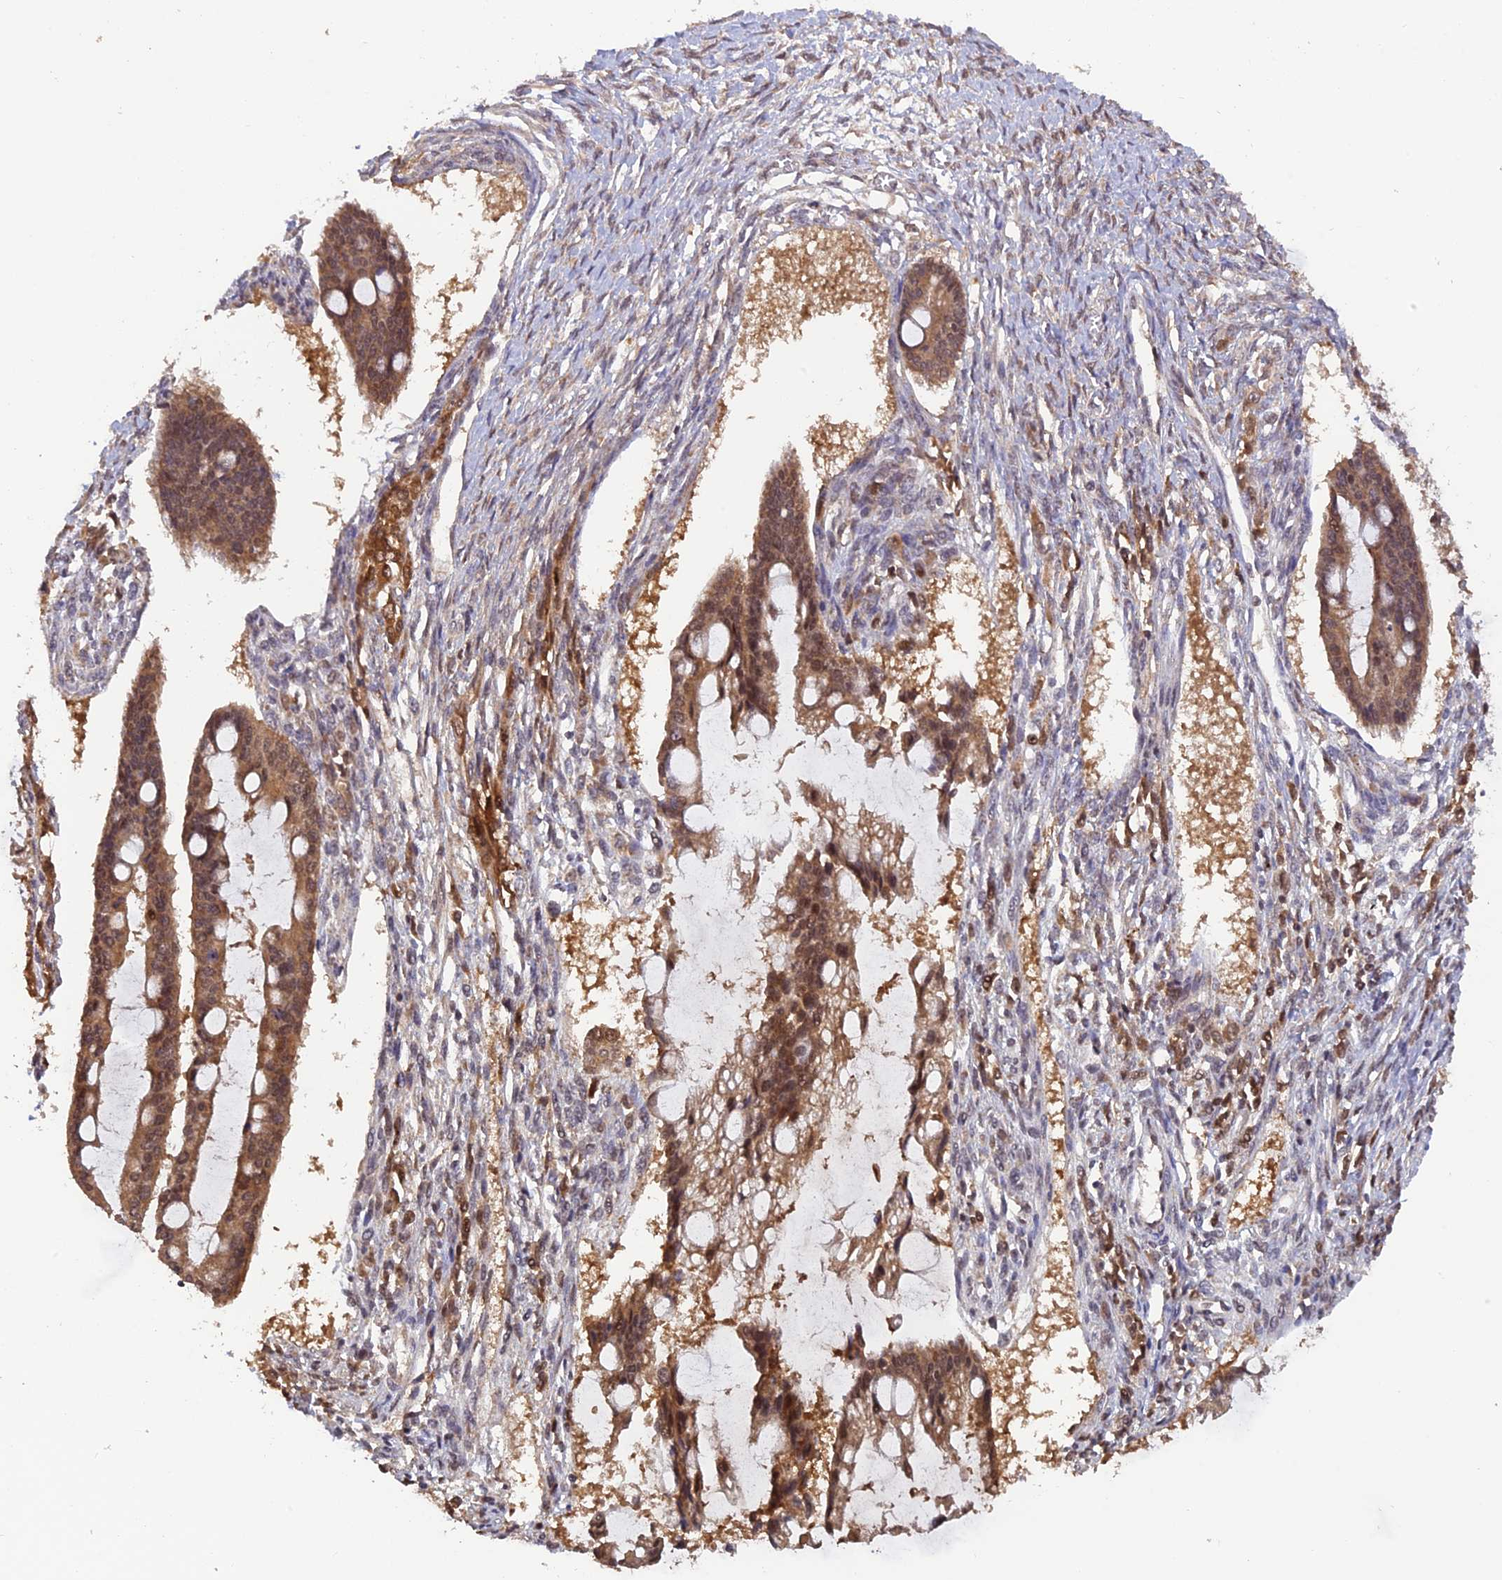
{"staining": {"intensity": "moderate", "quantity": ">75%", "location": "cytoplasmic/membranous,nuclear"}, "tissue": "ovarian cancer", "cell_type": "Tumor cells", "image_type": "cancer", "snomed": [{"axis": "morphology", "description": "Cystadenocarcinoma, mucinous, NOS"}, {"axis": "topography", "description": "Ovary"}], "caption": "Immunohistochemistry histopathology image of human ovarian mucinous cystadenocarcinoma stained for a protein (brown), which exhibits medium levels of moderate cytoplasmic/membranous and nuclear staining in about >75% of tumor cells.", "gene": "MNS1", "patient": {"sex": "female", "age": 73}}